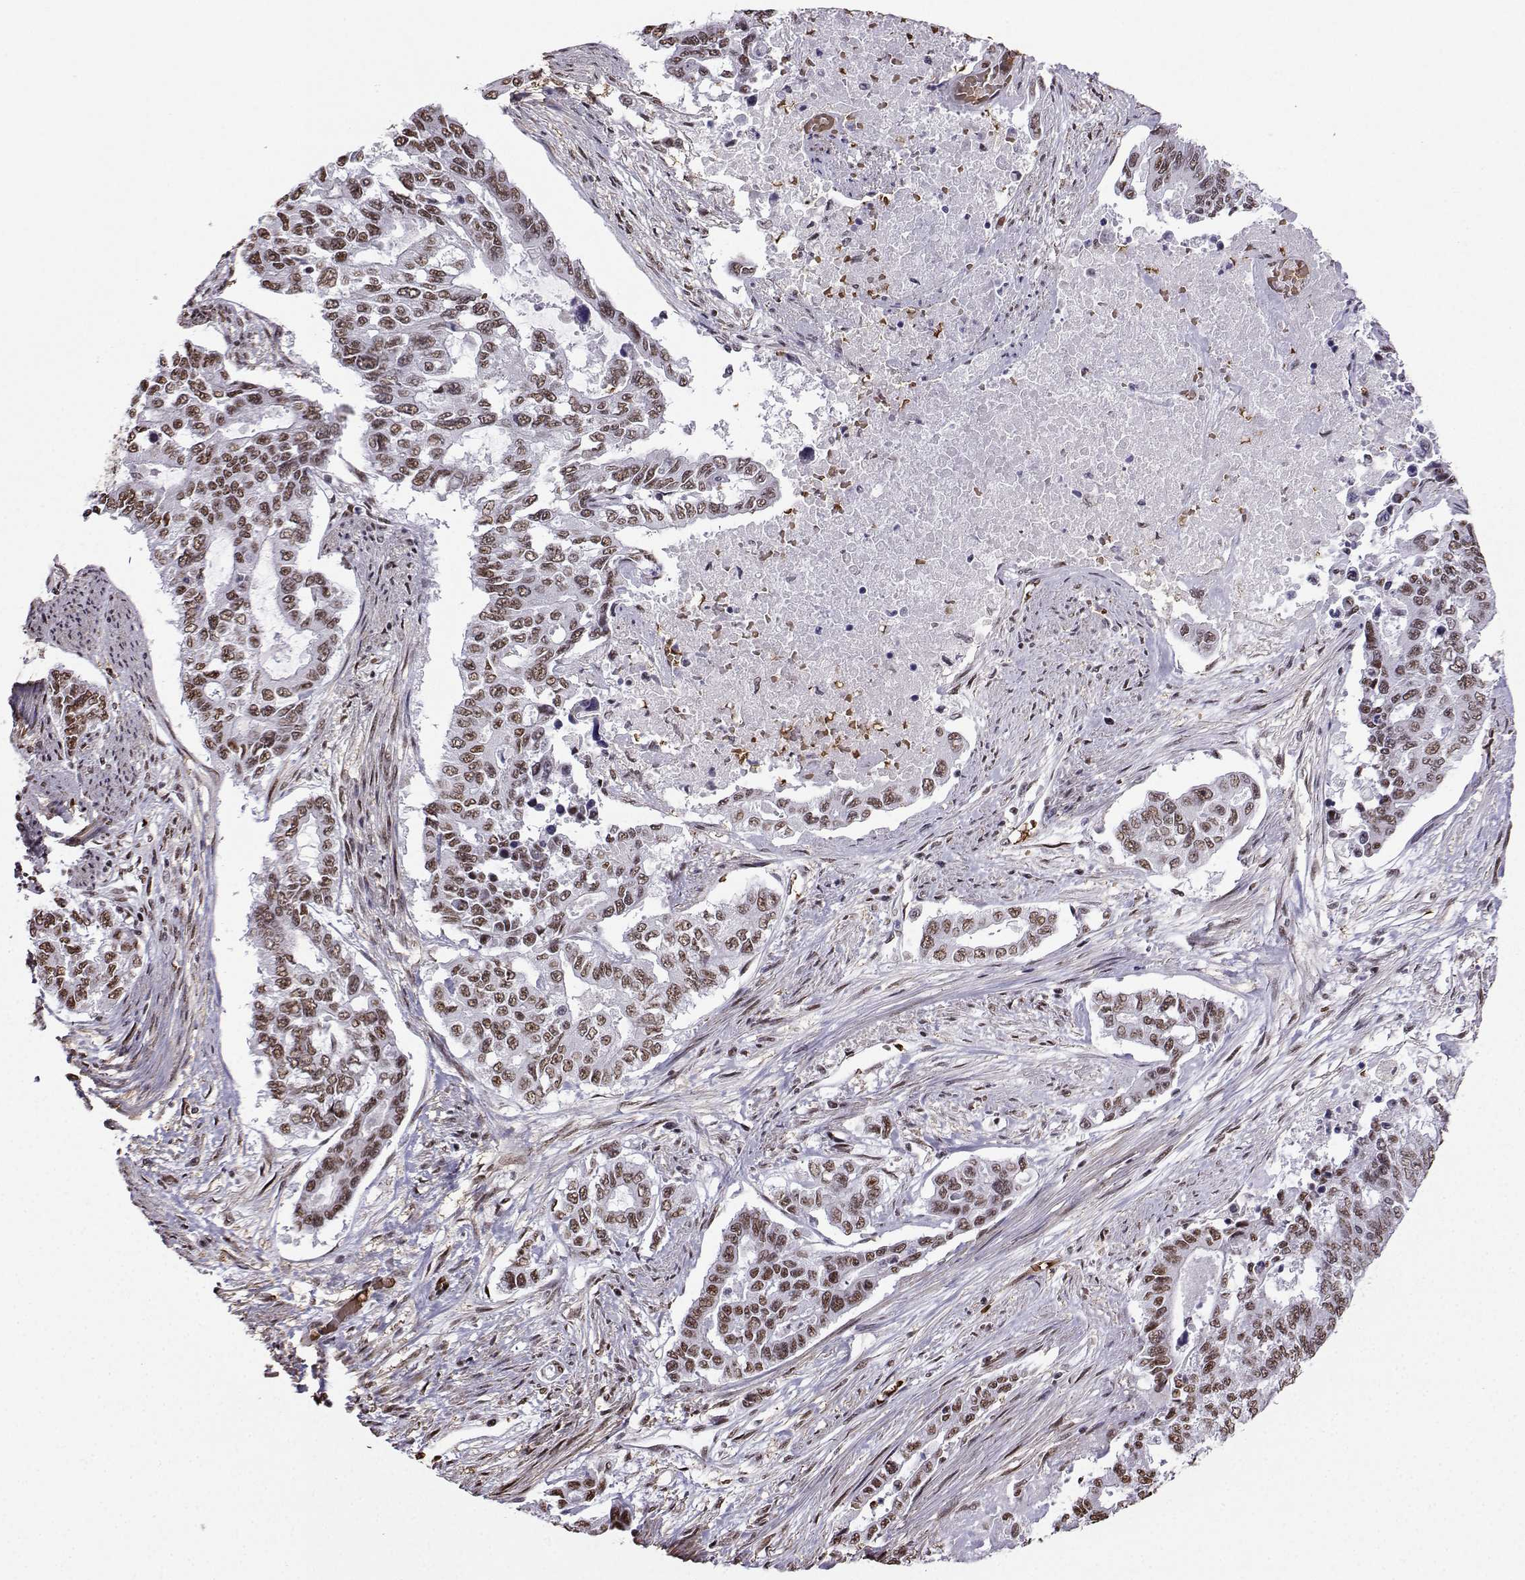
{"staining": {"intensity": "moderate", "quantity": "25%-75%", "location": "nuclear"}, "tissue": "endometrial cancer", "cell_type": "Tumor cells", "image_type": "cancer", "snomed": [{"axis": "morphology", "description": "Adenocarcinoma, NOS"}, {"axis": "topography", "description": "Uterus"}], "caption": "This image reveals adenocarcinoma (endometrial) stained with IHC to label a protein in brown. The nuclear of tumor cells show moderate positivity for the protein. Nuclei are counter-stained blue.", "gene": "CCNK", "patient": {"sex": "female", "age": 59}}